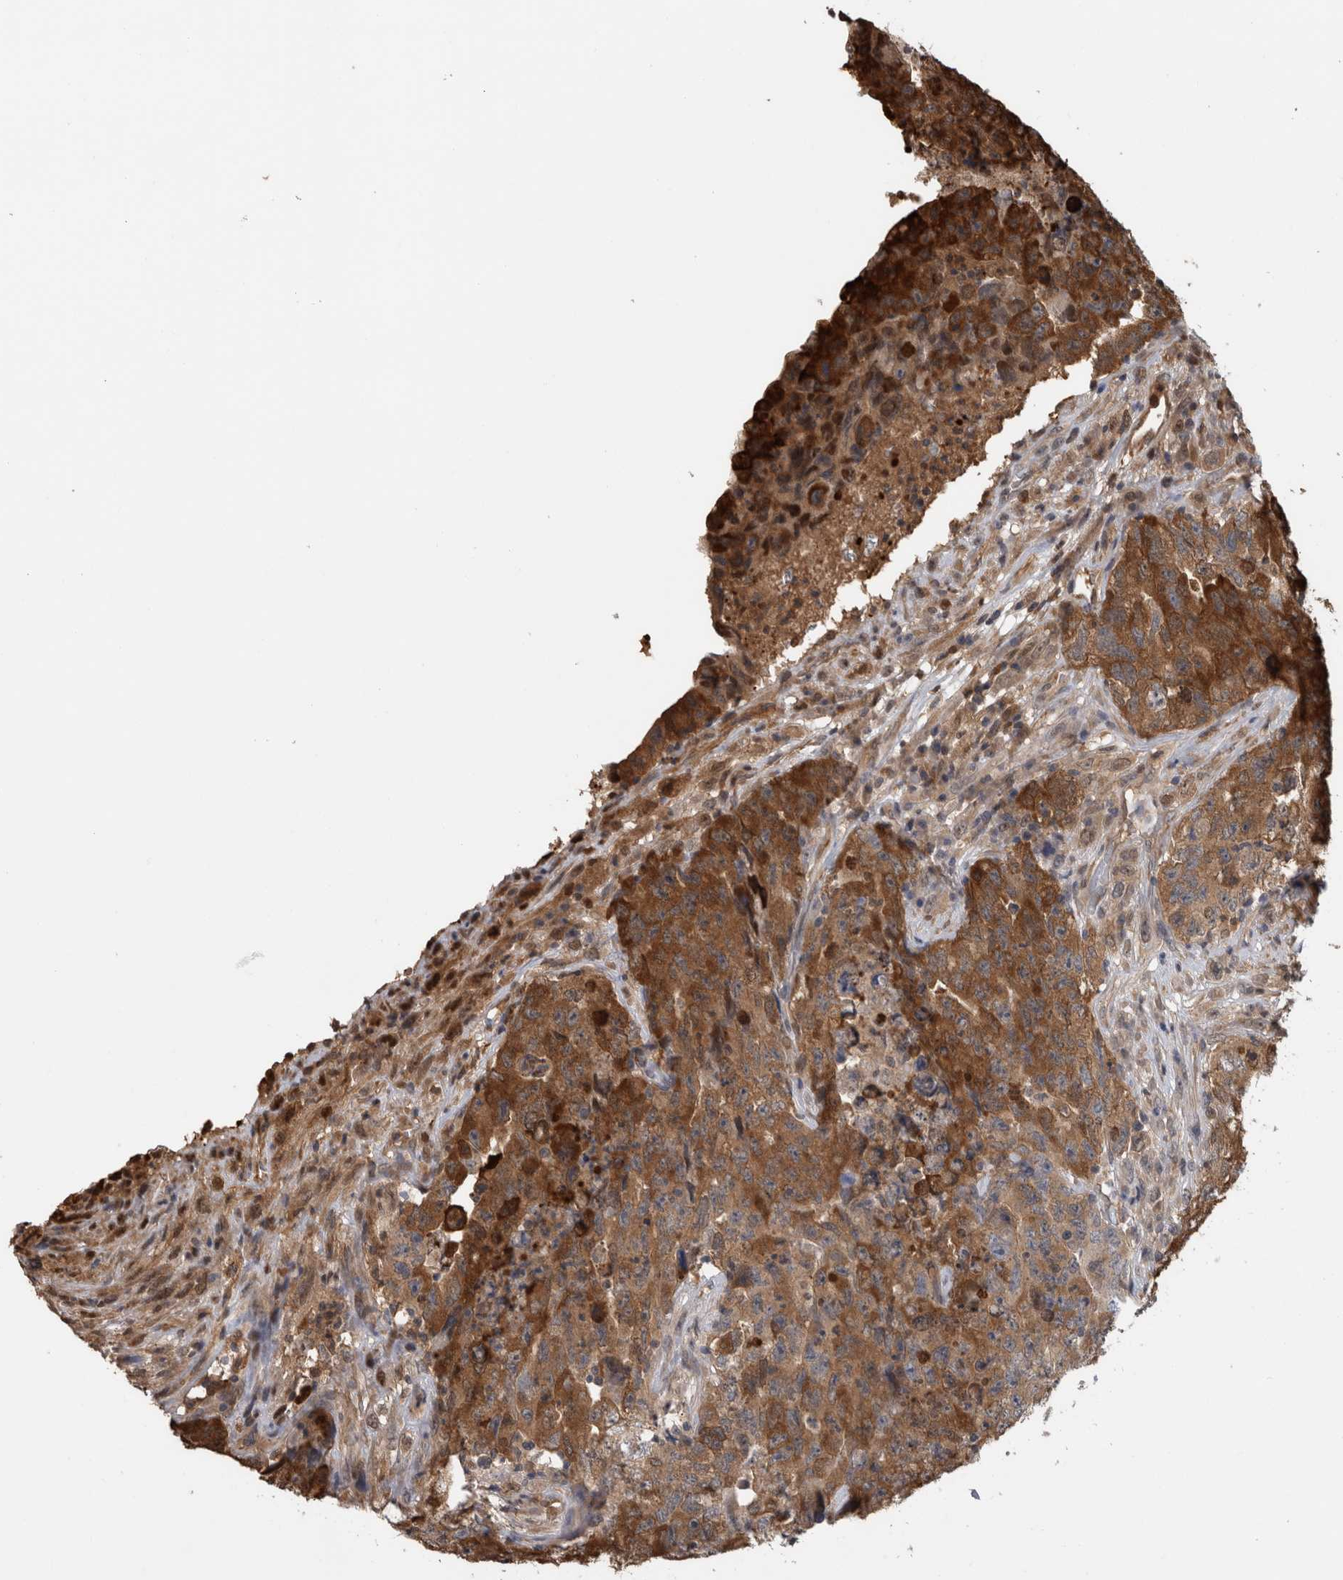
{"staining": {"intensity": "moderate", "quantity": ">75%", "location": "cytoplasmic/membranous"}, "tissue": "testis cancer", "cell_type": "Tumor cells", "image_type": "cancer", "snomed": [{"axis": "morphology", "description": "Carcinoma, Embryonal, NOS"}, {"axis": "topography", "description": "Testis"}], "caption": "Testis embryonal carcinoma stained with a protein marker shows moderate staining in tumor cells.", "gene": "USH1G", "patient": {"sex": "male", "age": 32}}